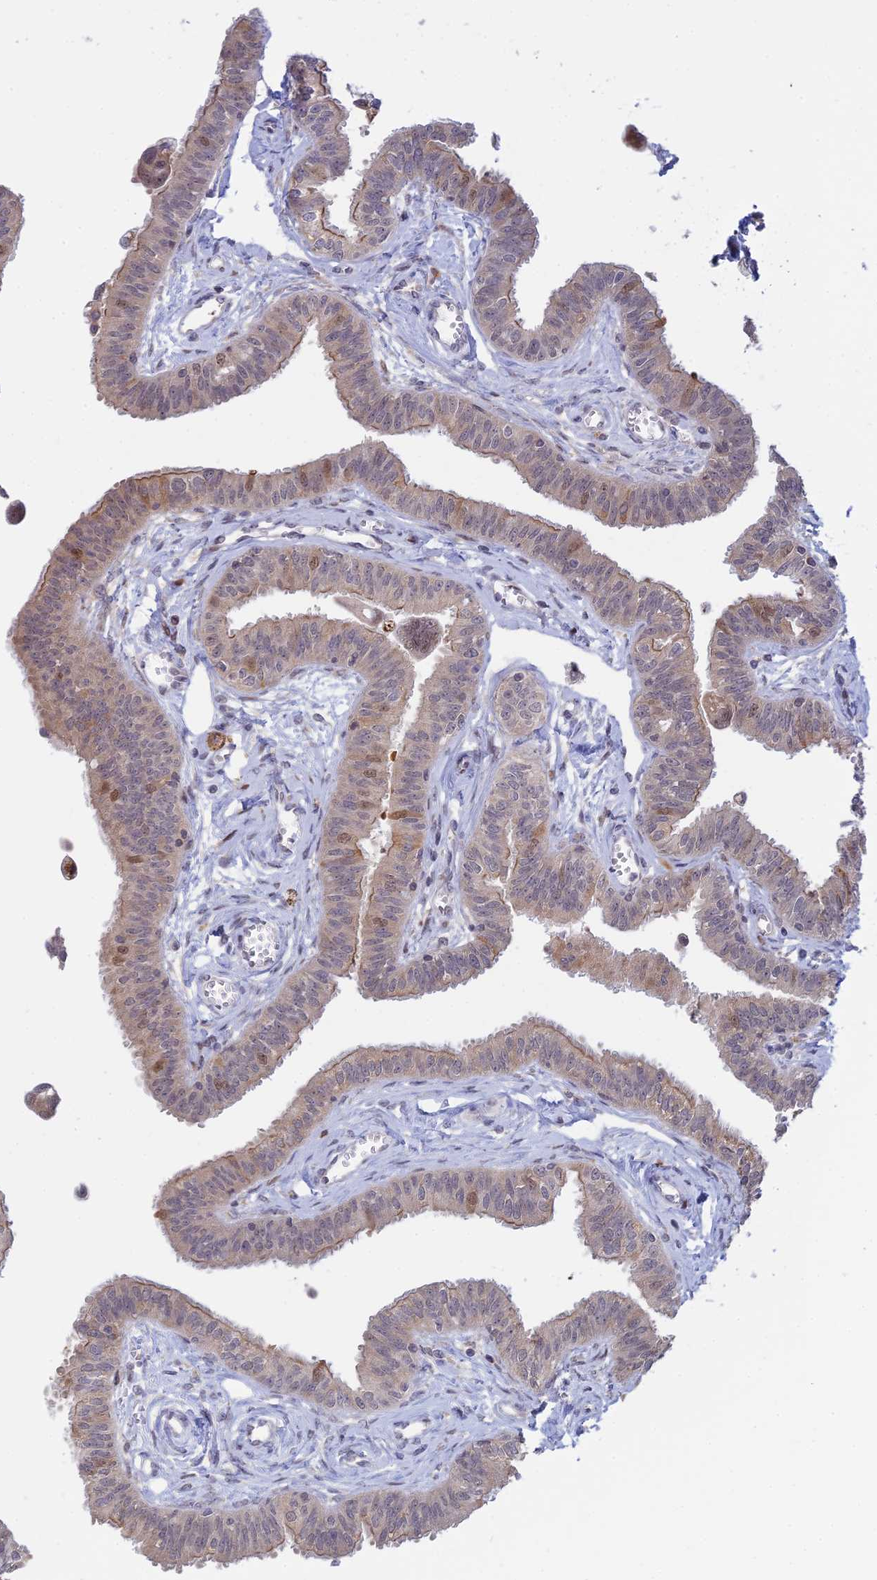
{"staining": {"intensity": "moderate", "quantity": "25%-75%", "location": "cytoplasmic/membranous"}, "tissue": "fallopian tube", "cell_type": "Glandular cells", "image_type": "normal", "snomed": [{"axis": "morphology", "description": "Normal tissue, NOS"}, {"axis": "morphology", "description": "Carcinoma, NOS"}, {"axis": "topography", "description": "Fallopian tube"}, {"axis": "topography", "description": "Ovary"}], "caption": "Immunohistochemistry (DAB (3,3'-diaminobenzidine)) staining of normal human fallopian tube shows moderate cytoplasmic/membranous protein positivity in approximately 25%-75% of glandular cells.", "gene": "GSKIP", "patient": {"sex": "female", "age": 59}}